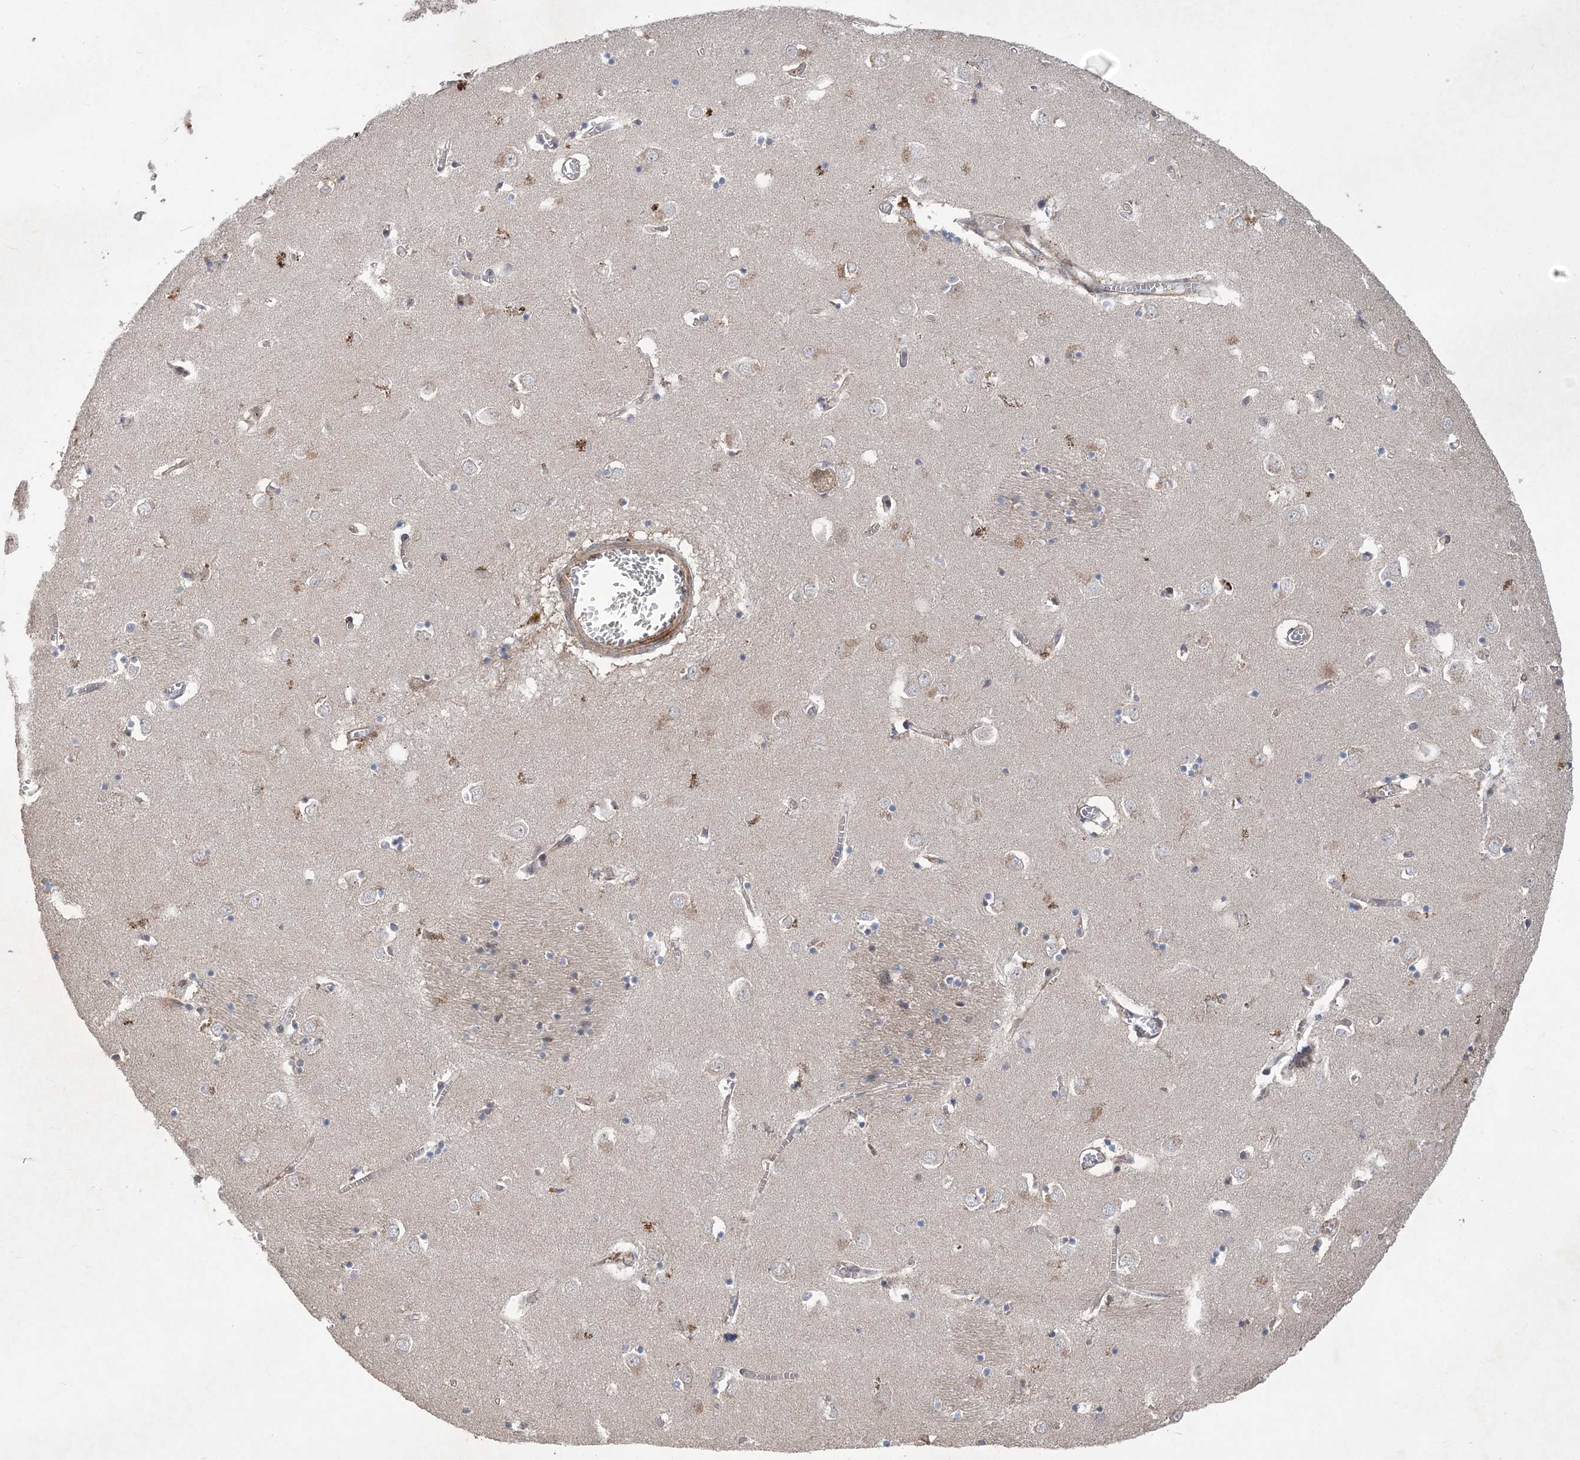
{"staining": {"intensity": "weak", "quantity": "<25%", "location": "cytoplasmic/membranous"}, "tissue": "caudate", "cell_type": "Glial cells", "image_type": "normal", "snomed": [{"axis": "morphology", "description": "Normal tissue, NOS"}, {"axis": "topography", "description": "Lateral ventricle wall"}], "caption": "Histopathology image shows no protein staining in glial cells of benign caudate.", "gene": "MTRF1L", "patient": {"sex": "male", "age": 70}}